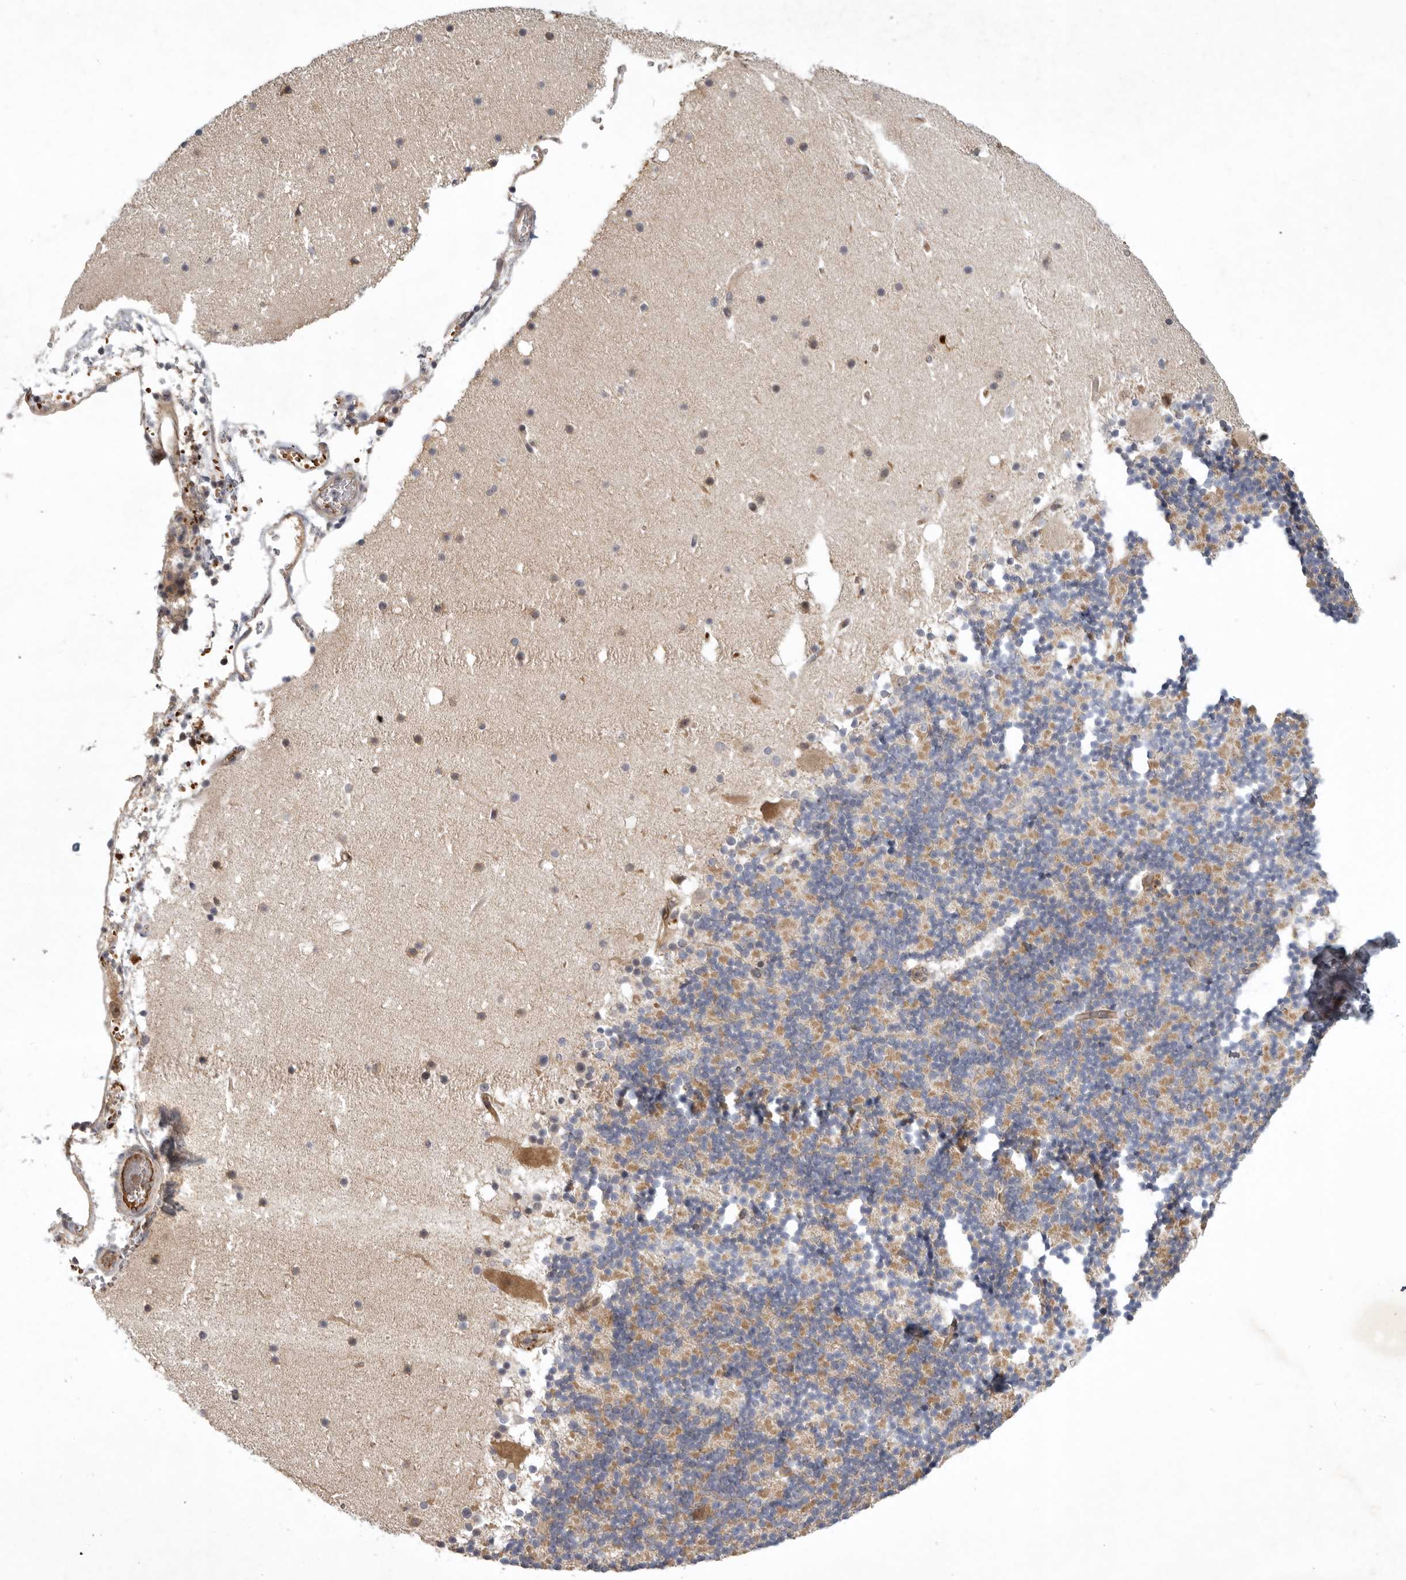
{"staining": {"intensity": "weak", "quantity": "<25%", "location": "cytoplasmic/membranous"}, "tissue": "cerebellum", "cell_type": "Cells in granular layer", "image_type": "normal", "snomed": [{"axis": "morphology", "description": "Normal tissue, NOS"}, {"axis": "topography", "description": "Cerebellum"}], "caption": "A high-resolution micrograph shows IHC staining of normal cerebellum, which displays no significant staining in cells in granular layer.", "gene": "KIF2B", "patient": {"sex": "male", "age": 57}}